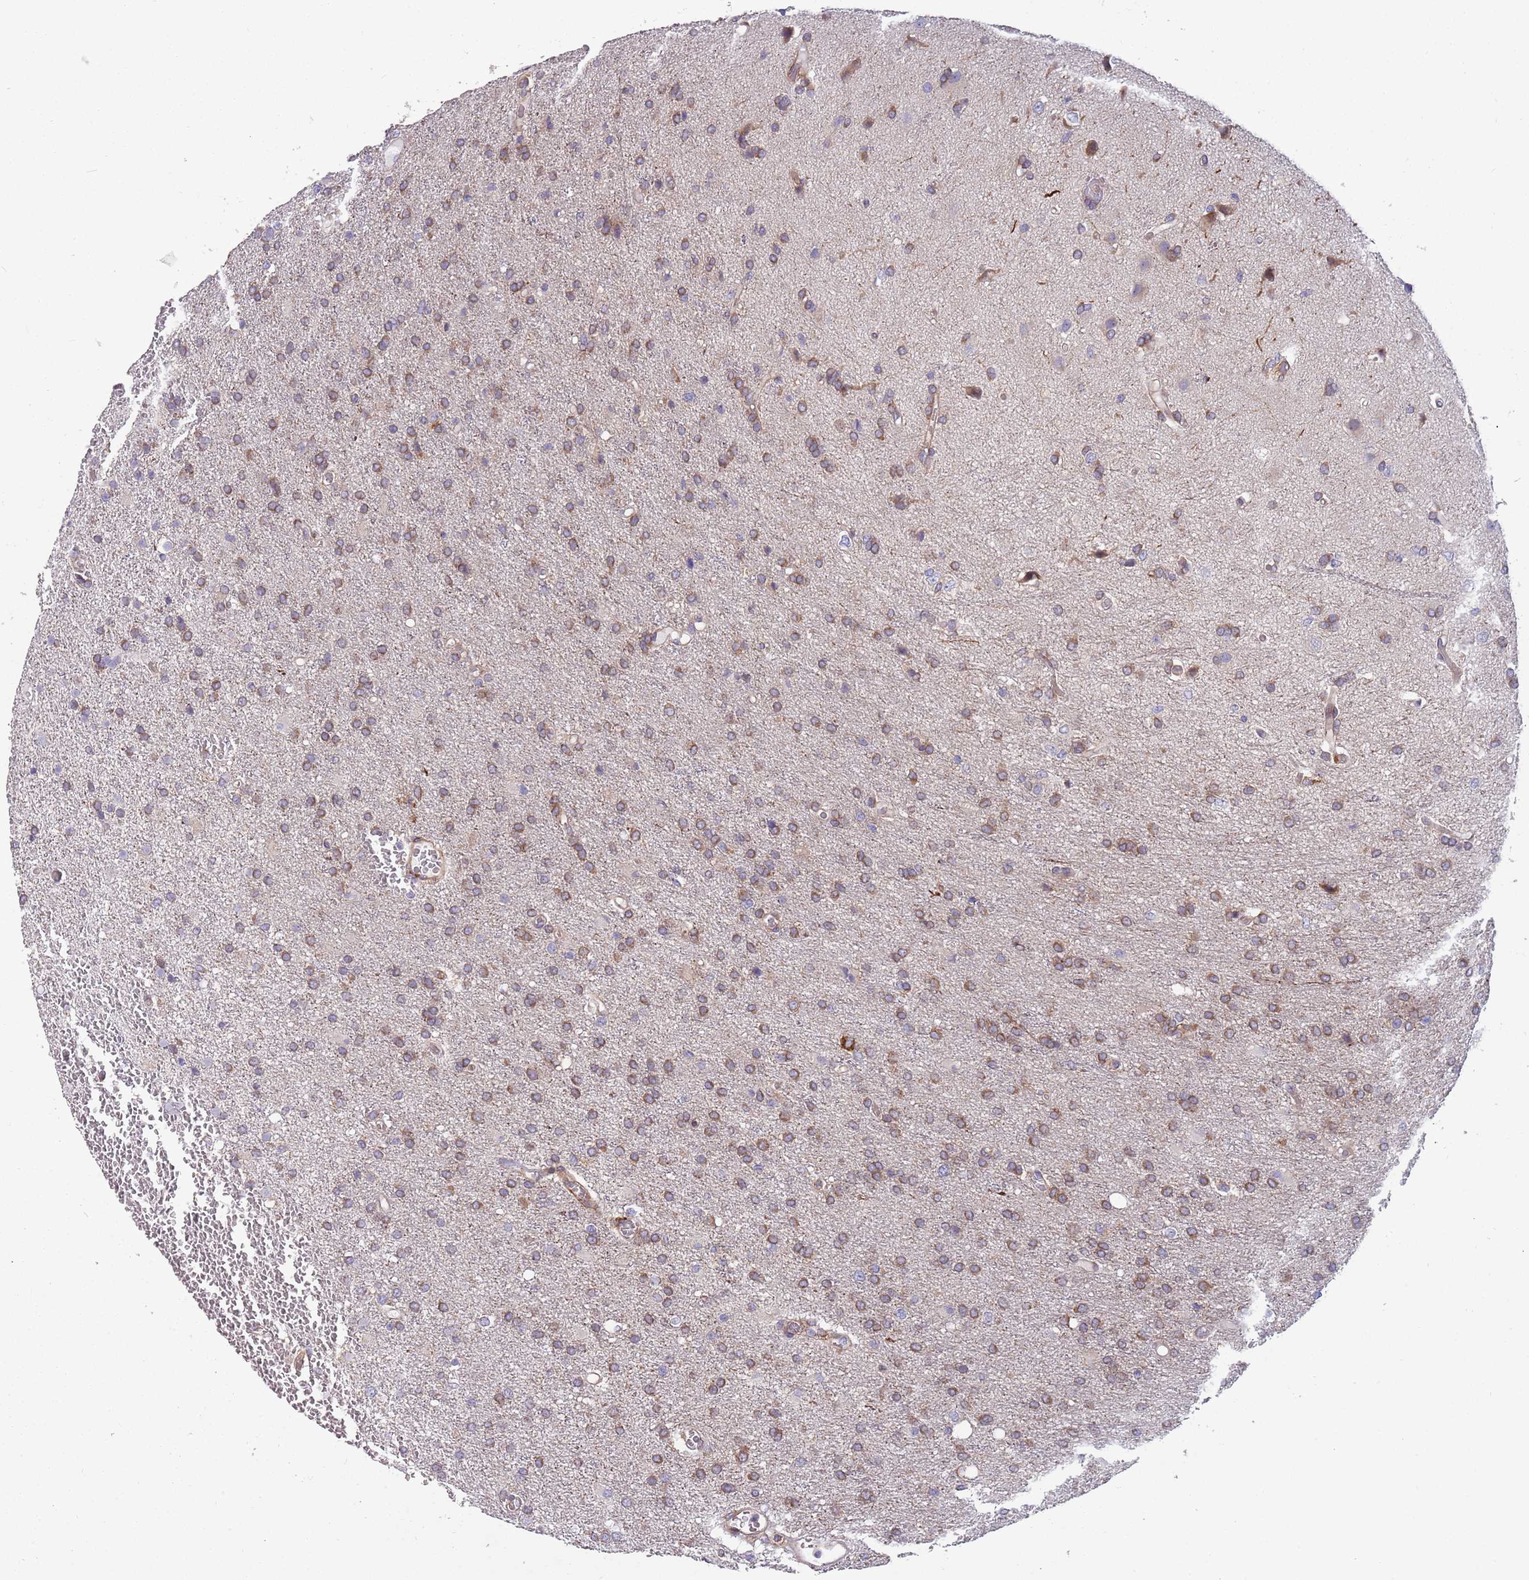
{"staining": {"intensity": "moderate", "quantity": ">75%", "location": "cytoplasmic/membranous"}, "tissue": "glioma", "cell_type": "Tumor cells", "image_type": "cancer", "snomed": [{"axis": "morphology", "description": "Glioma, malignant, High grade"}, {"axis": "topography", "description": "Brain"}], "caption": "Tumor cells reveal medium levels of moderate cytoplasmic/membranous positivity in approximately >75% of cells in human glioma.", "gene": "ARMCX6", "patient": {"sex": "female", "age": 74}}